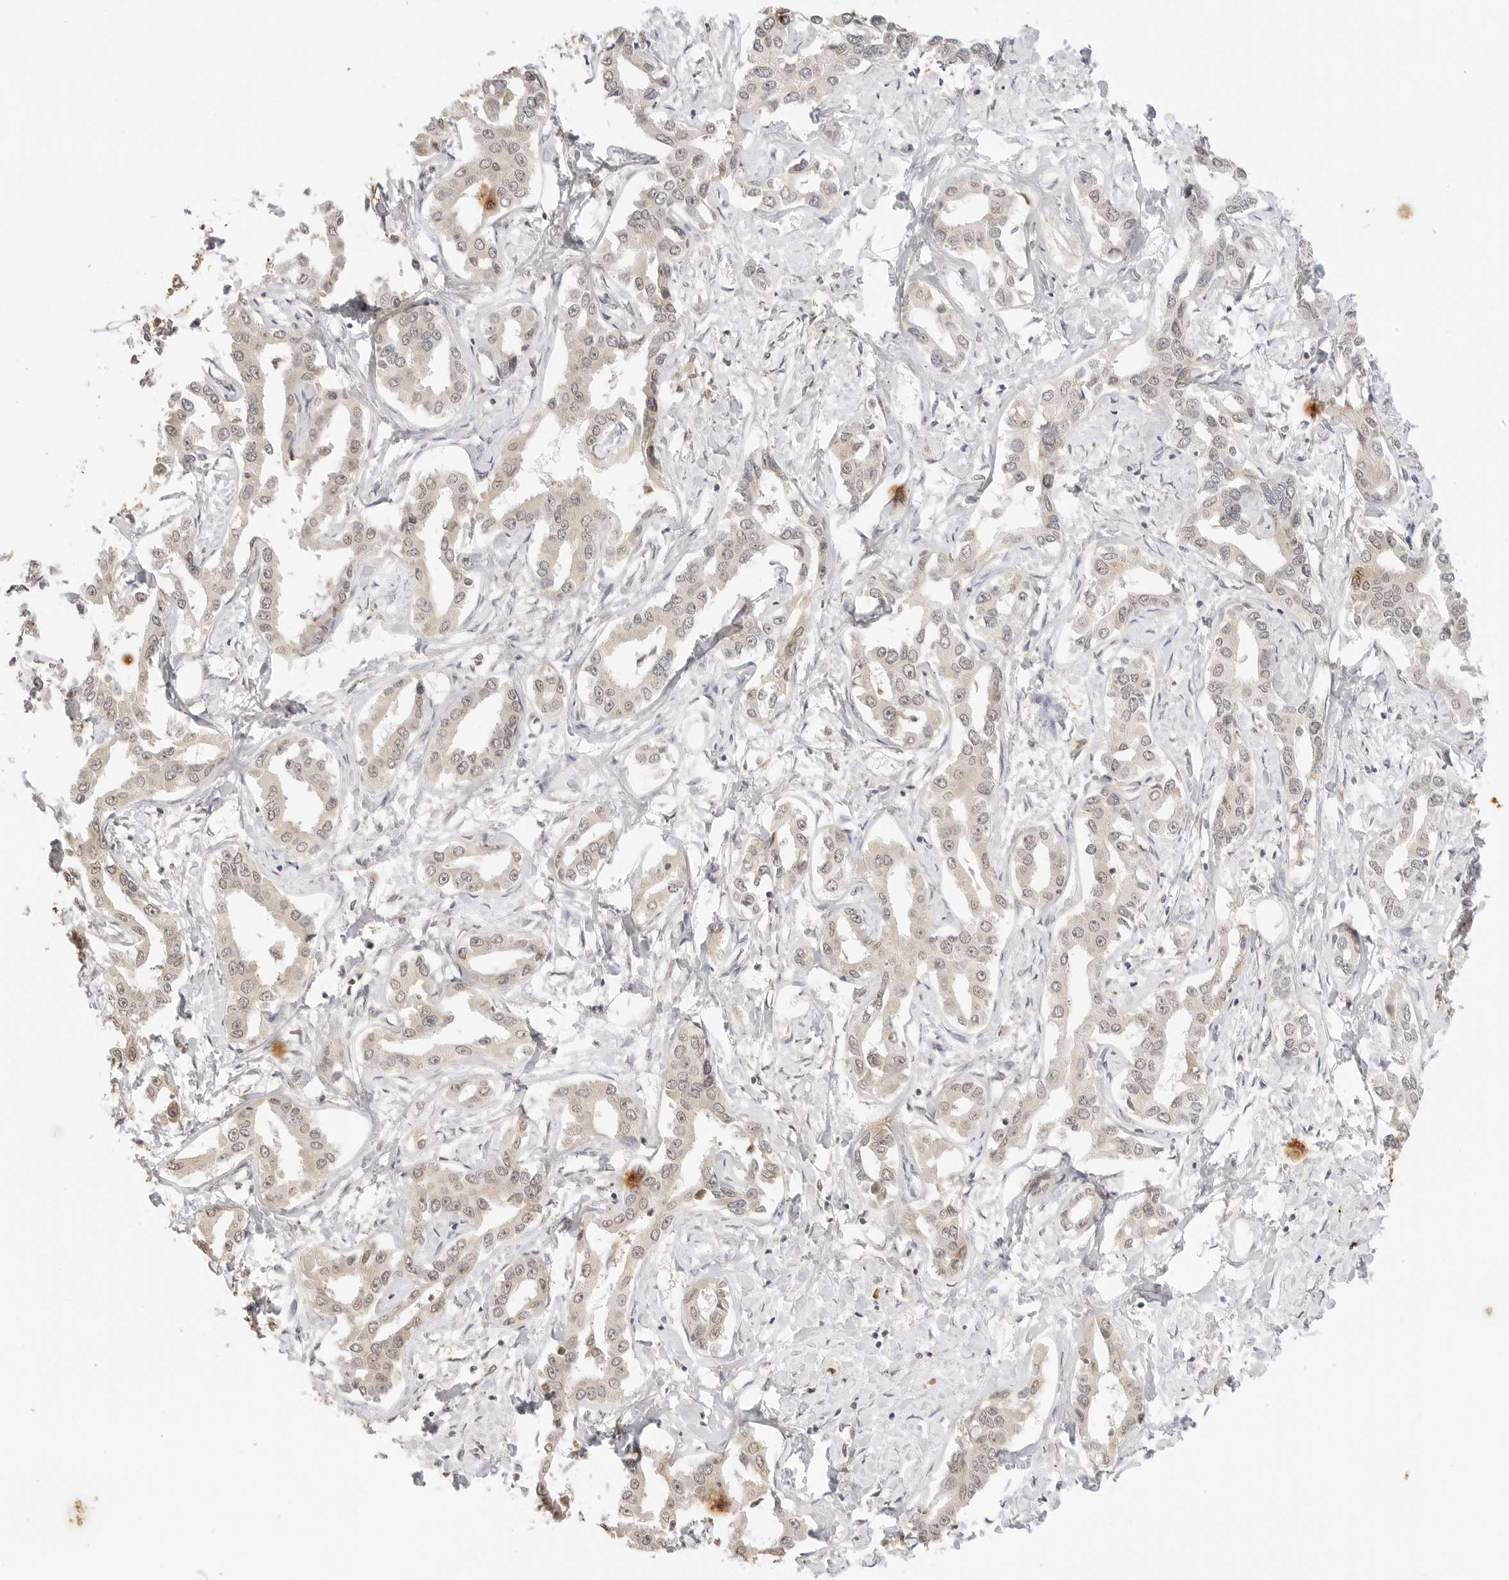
{"staining": {"intensity": "weak", "quantity": "25%-75%", "location": "cytoplasmic/membranous,nuclear"}, "tissue": "liver cancer", "cell_type": "Tumor cells", "image_type": "cancer", "snomed": [{"axis": "morphology", "description": "Cholangiocarcinoma"}, {"axis": "topography", "description": "Liver"}], "caption": "Human cholangiocarcinoma (liver) stained for a protein (brown) exhibits weak cytoplasmic/membranous and nuclear positive expression in about 25%-75% of tumor cells.", "gene": "GPR34", "patient": {"sex": "male", "age": 59}}